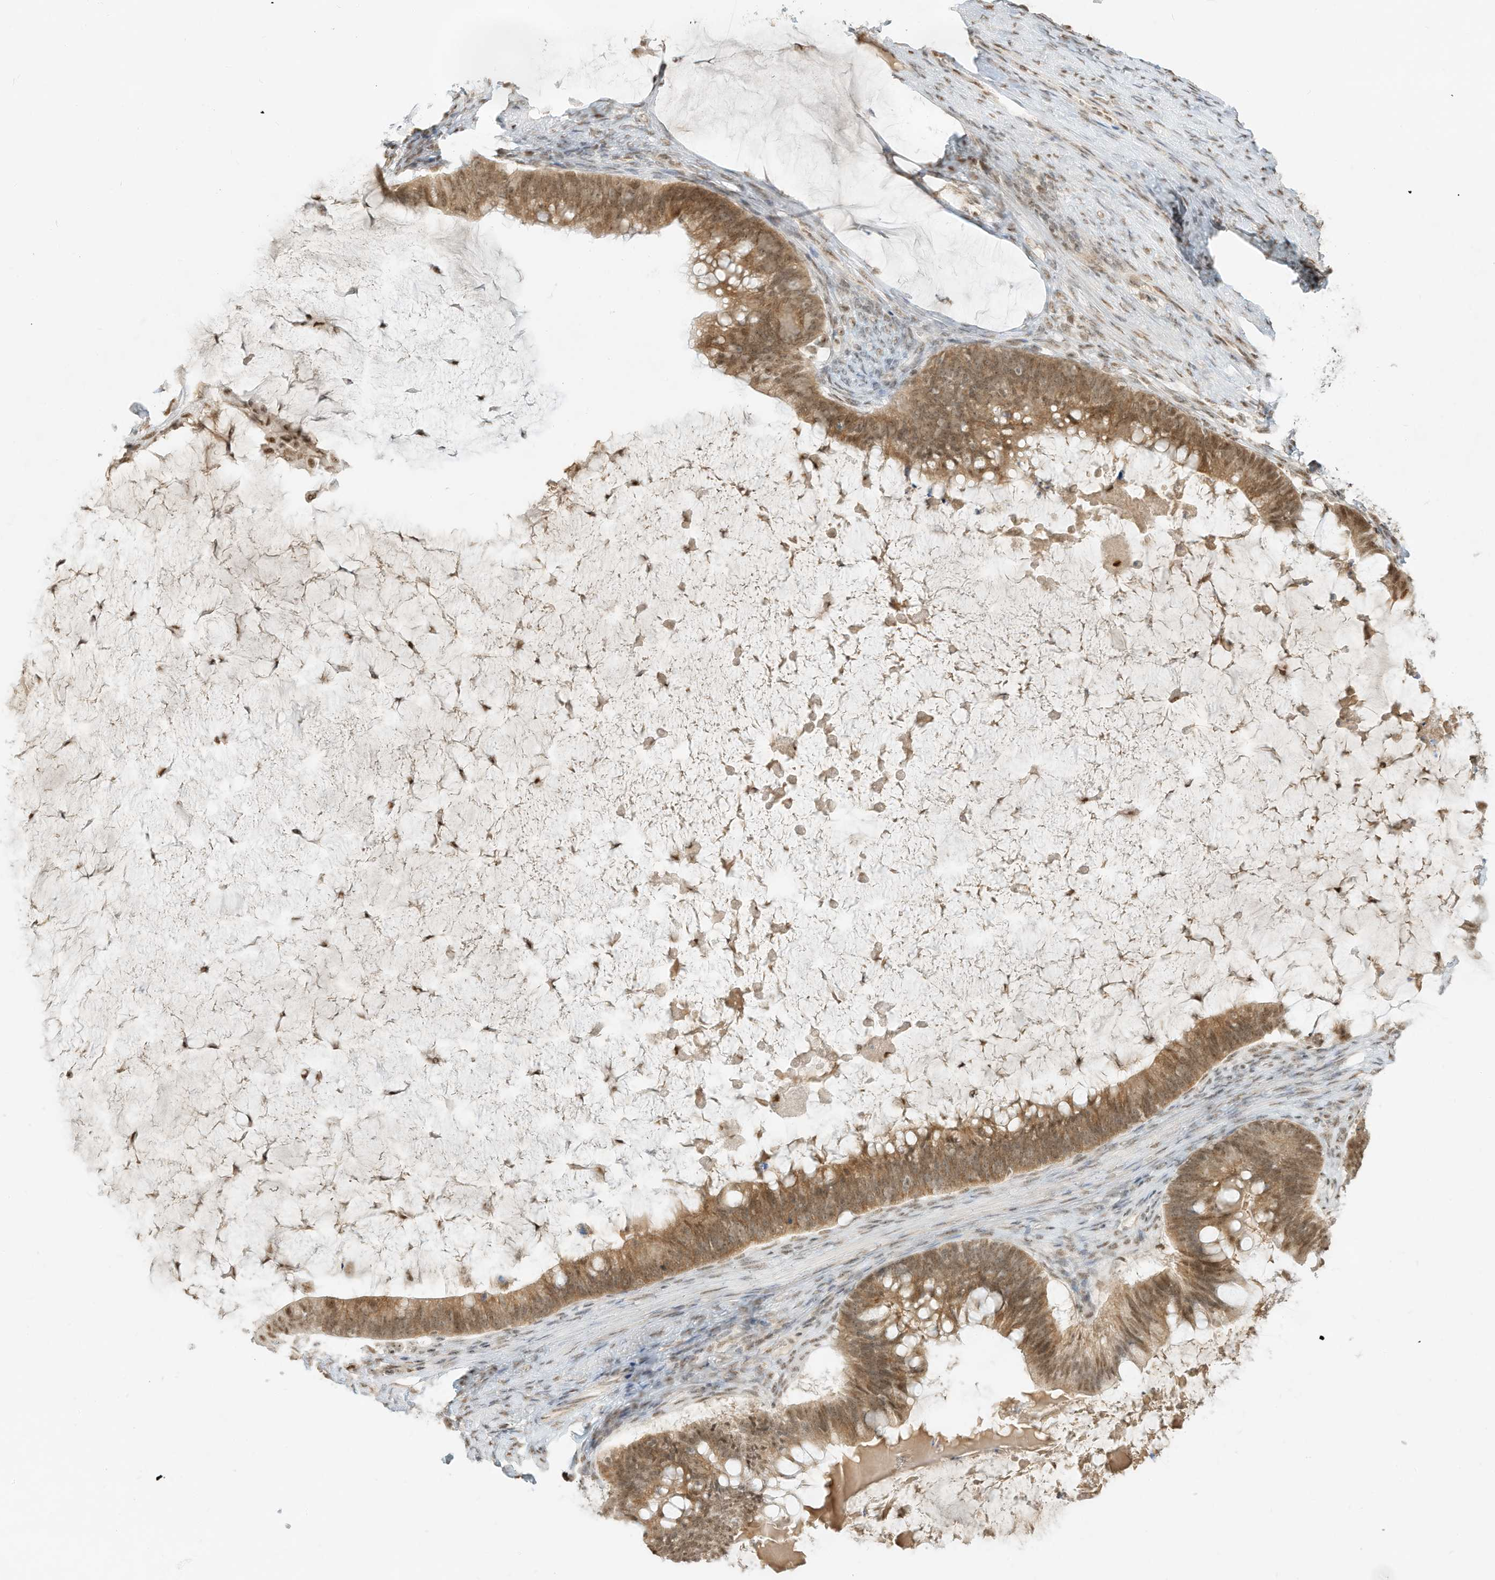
{"staining": {"intensity": "moderate", "quantity": ">75%", "location": "cytoplasmic/membranous,nuclear"}, "tissue": "ovarian cancer", "cell_type": "Tumor cells", "image_type": "cancer", "snomed": [{"axis": "morphology", "description": "Cystadenocarcinoma, mucinous, NOS"}, {"axis": "topography", "description": "Ovary"}], "caption": "Ovarian cancer (mucinous cystadenocarcinoma) stained with DAB IHC reveals medium levels of moderate cytoplasmic/membranous and nuclear expression in approximately >75% of tumor cells. (DAB (3,3'-diaminobenzidine) IHC, brown staining for protein, blue staining for nuclei).", "gene": "NHSL1", "patient": {"sex": "female", "age": 61}}